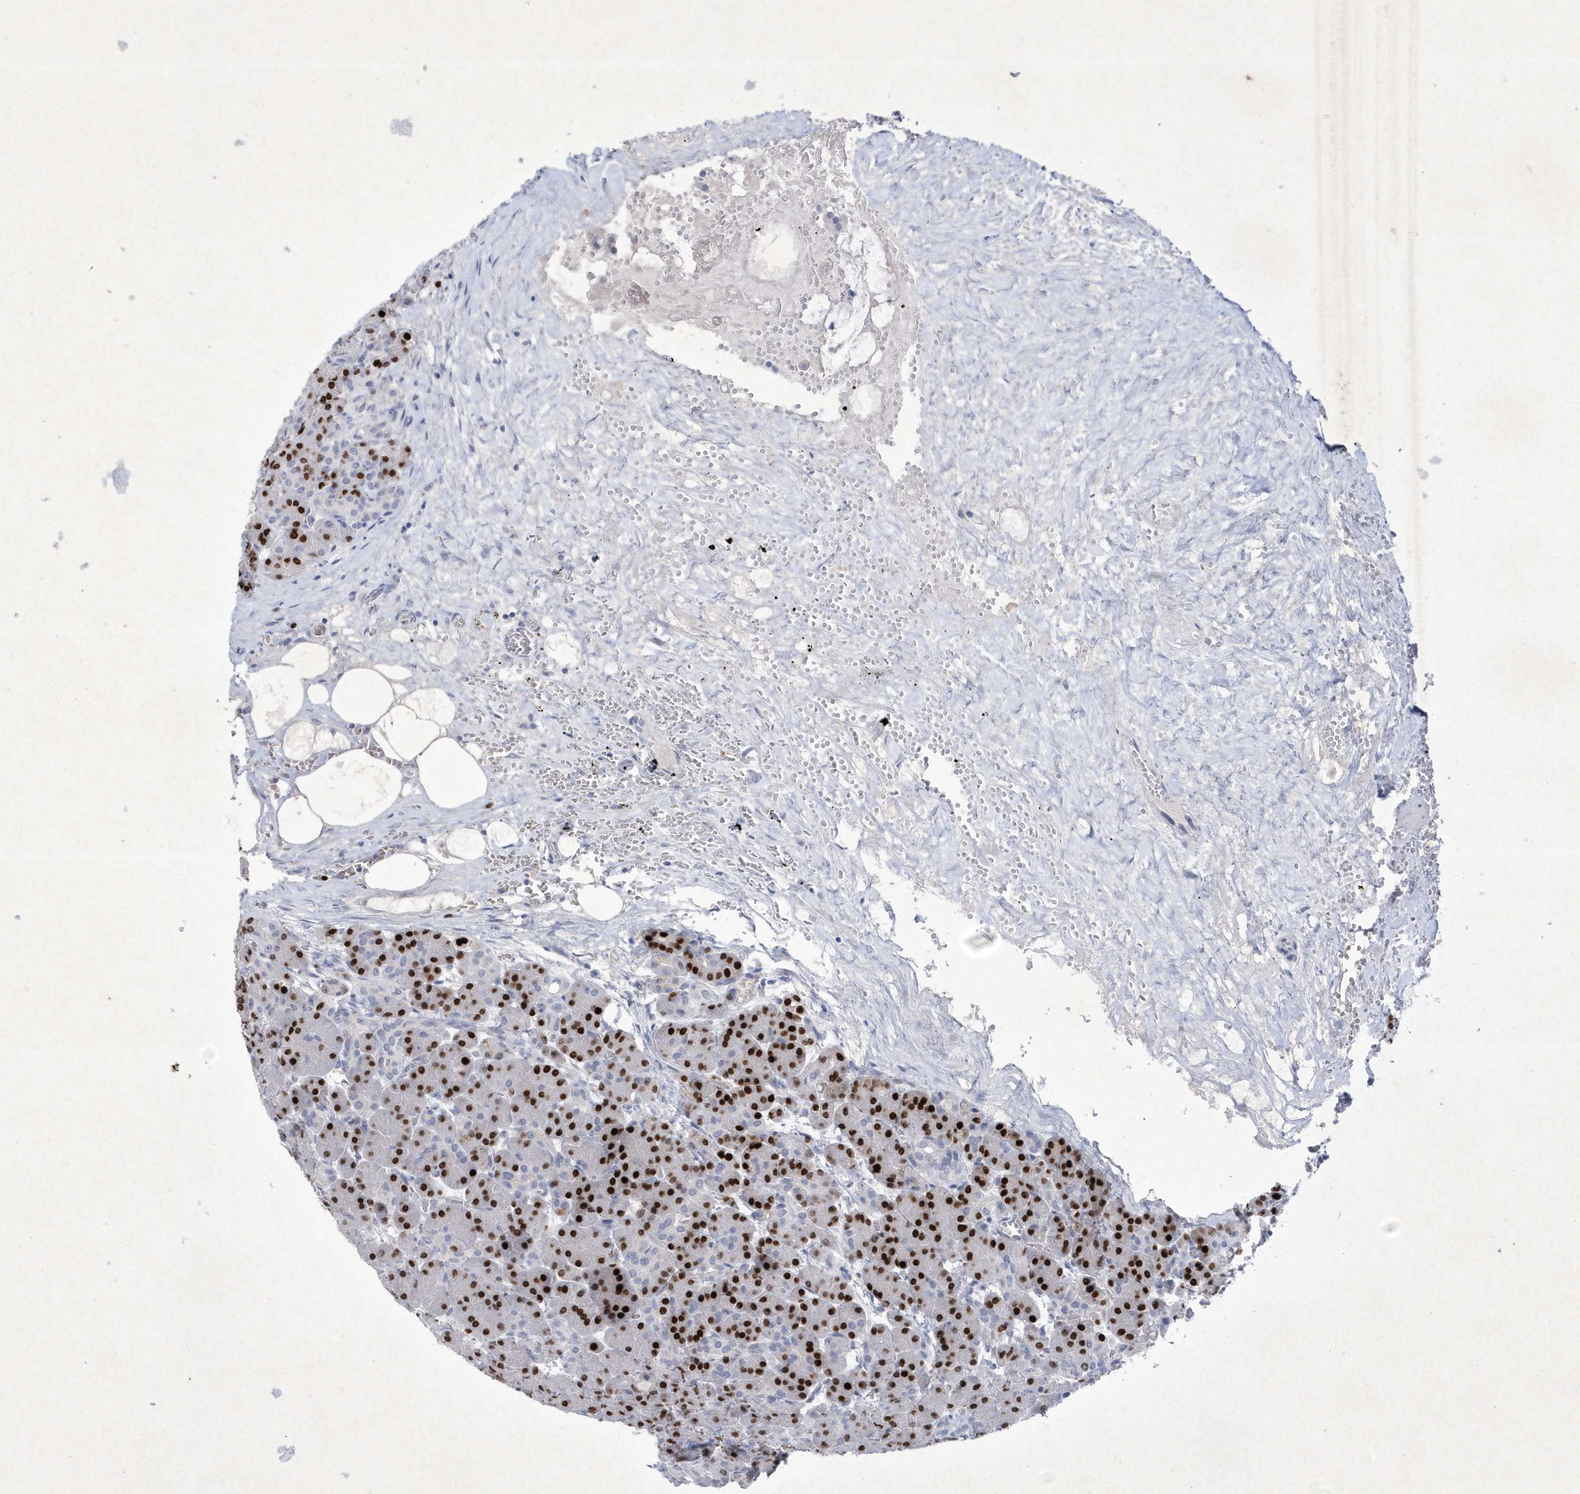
{"staining": {"intensity": "strong", "quantity": ">75%", "location": "nuclear"}, "tissue": "pancreas", "cell_type": "Exocrine glandular cells", "image_type": "normal", "snomed": [{"axis": "morphology", "description": "Normal tissue, NOS"}, {"axis": "topography", "description": "Pancreas"}], "caption": "Immunohistochemical staining of benign human pancreas shows strong nuclear protein positivity in approximately >75% of exocrine glandular cells. Nuclei are stained in blue.", "gene": "BHLHA15", "patient": {"sex": "male", "age": 63}}